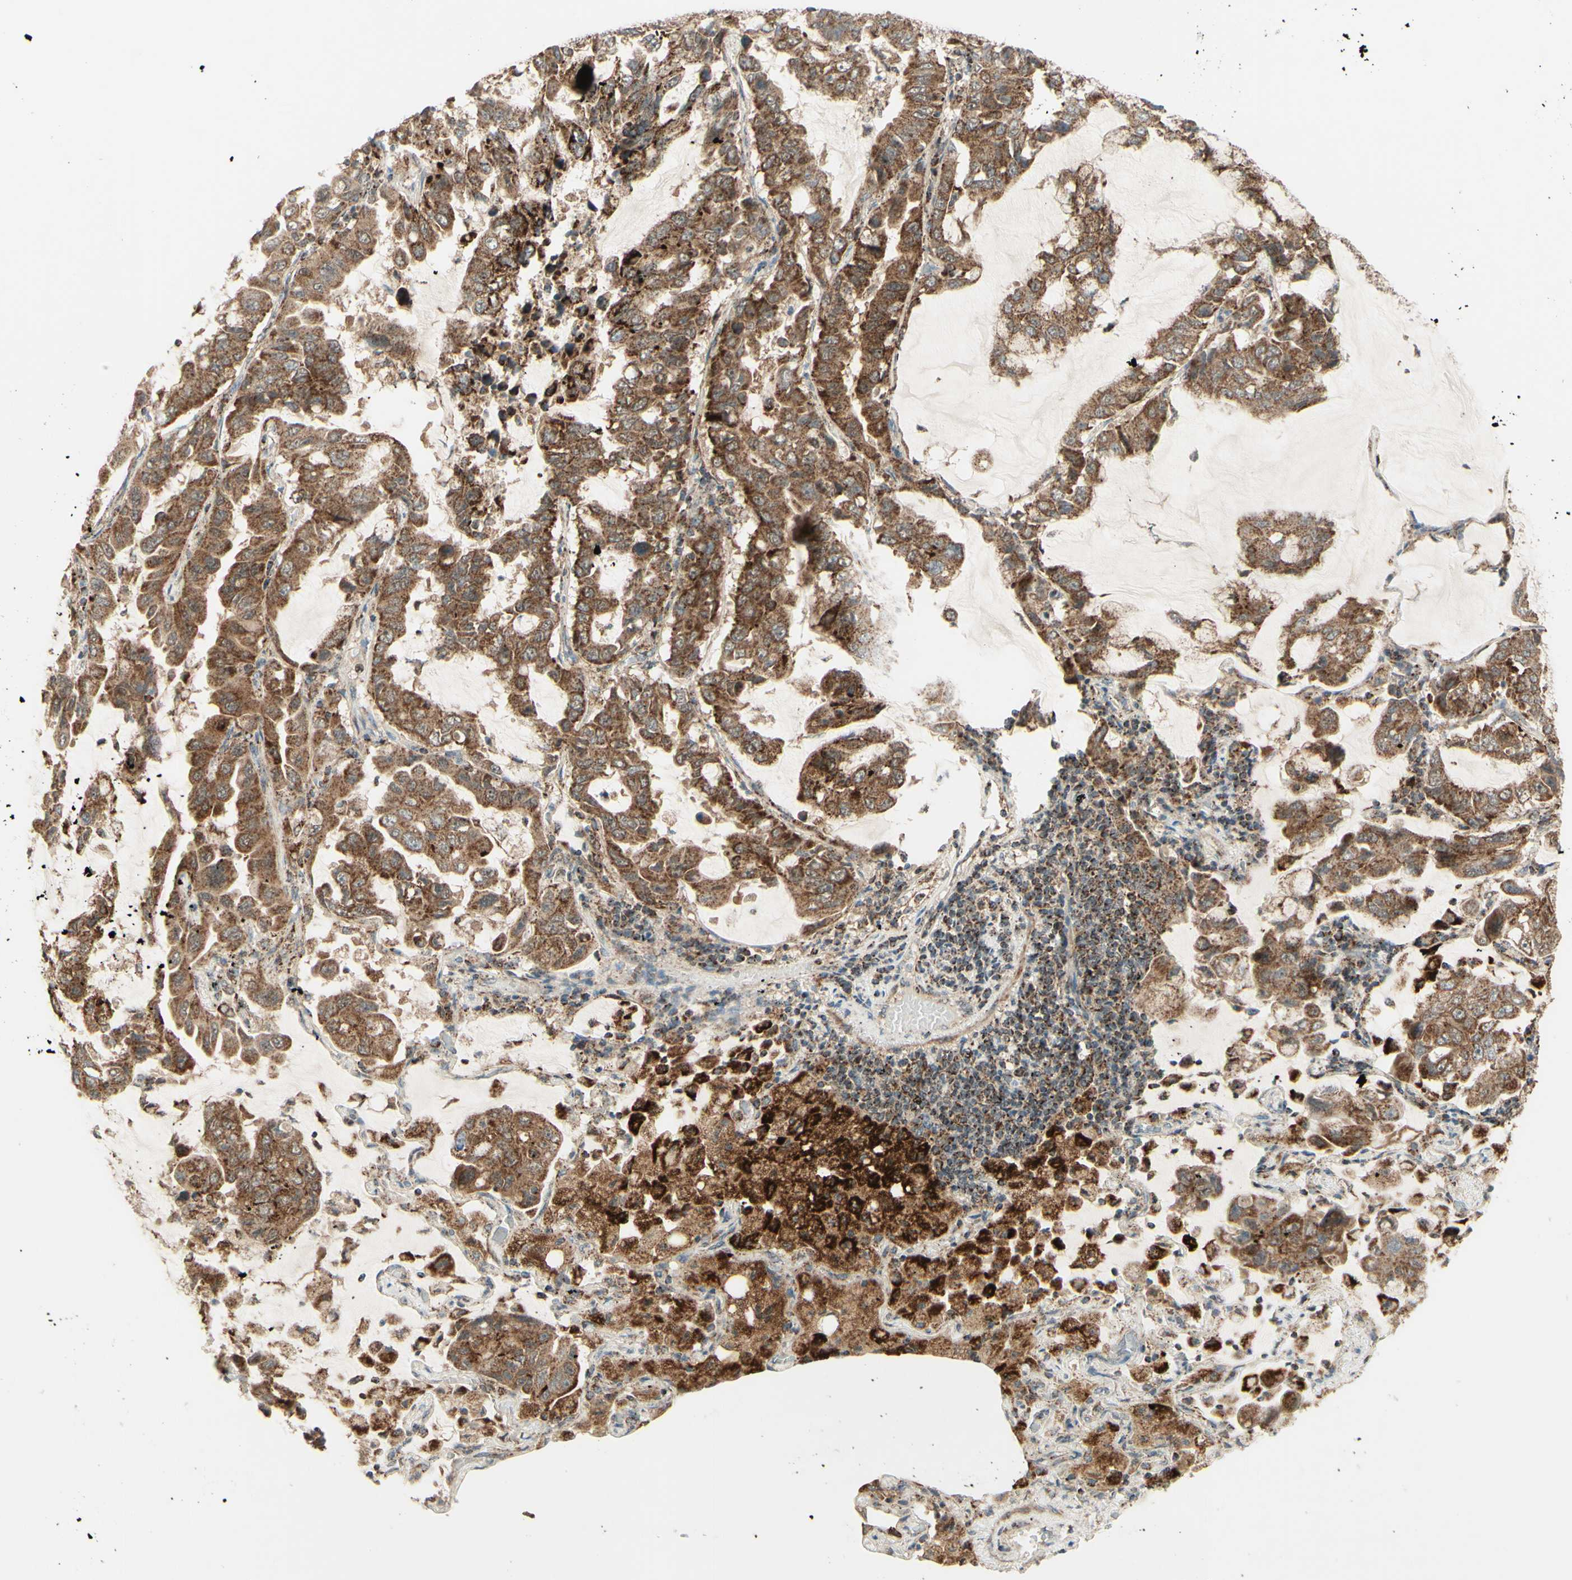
{"staining": {"intensity": "moderate", "quantity": ">75%", "location": "cytoplasmic/membranous"}, "tissue": "lung cancer", "cell_type": "Tumor cells", "image_type": "cancer", "snomed": [{"axis": "morphology", "description": "Adenocarcinoma, NOS"}, {"axis": "topography", "description": "Lung"}], "caption": "High-power microscopy captured an IHC image of lung adenocarcinoma, revealing moderate cytoplasmic/membranous expression in about >75% of tumor cells. The staining is performed using DAB (3,3'-diaminobenzidine) brown chromogen to label protein expression. The nuclei are counter-stained blue using hematoxylin.", "gene": "DHRS3", "patient": {"sex": "male", "age": 64}}